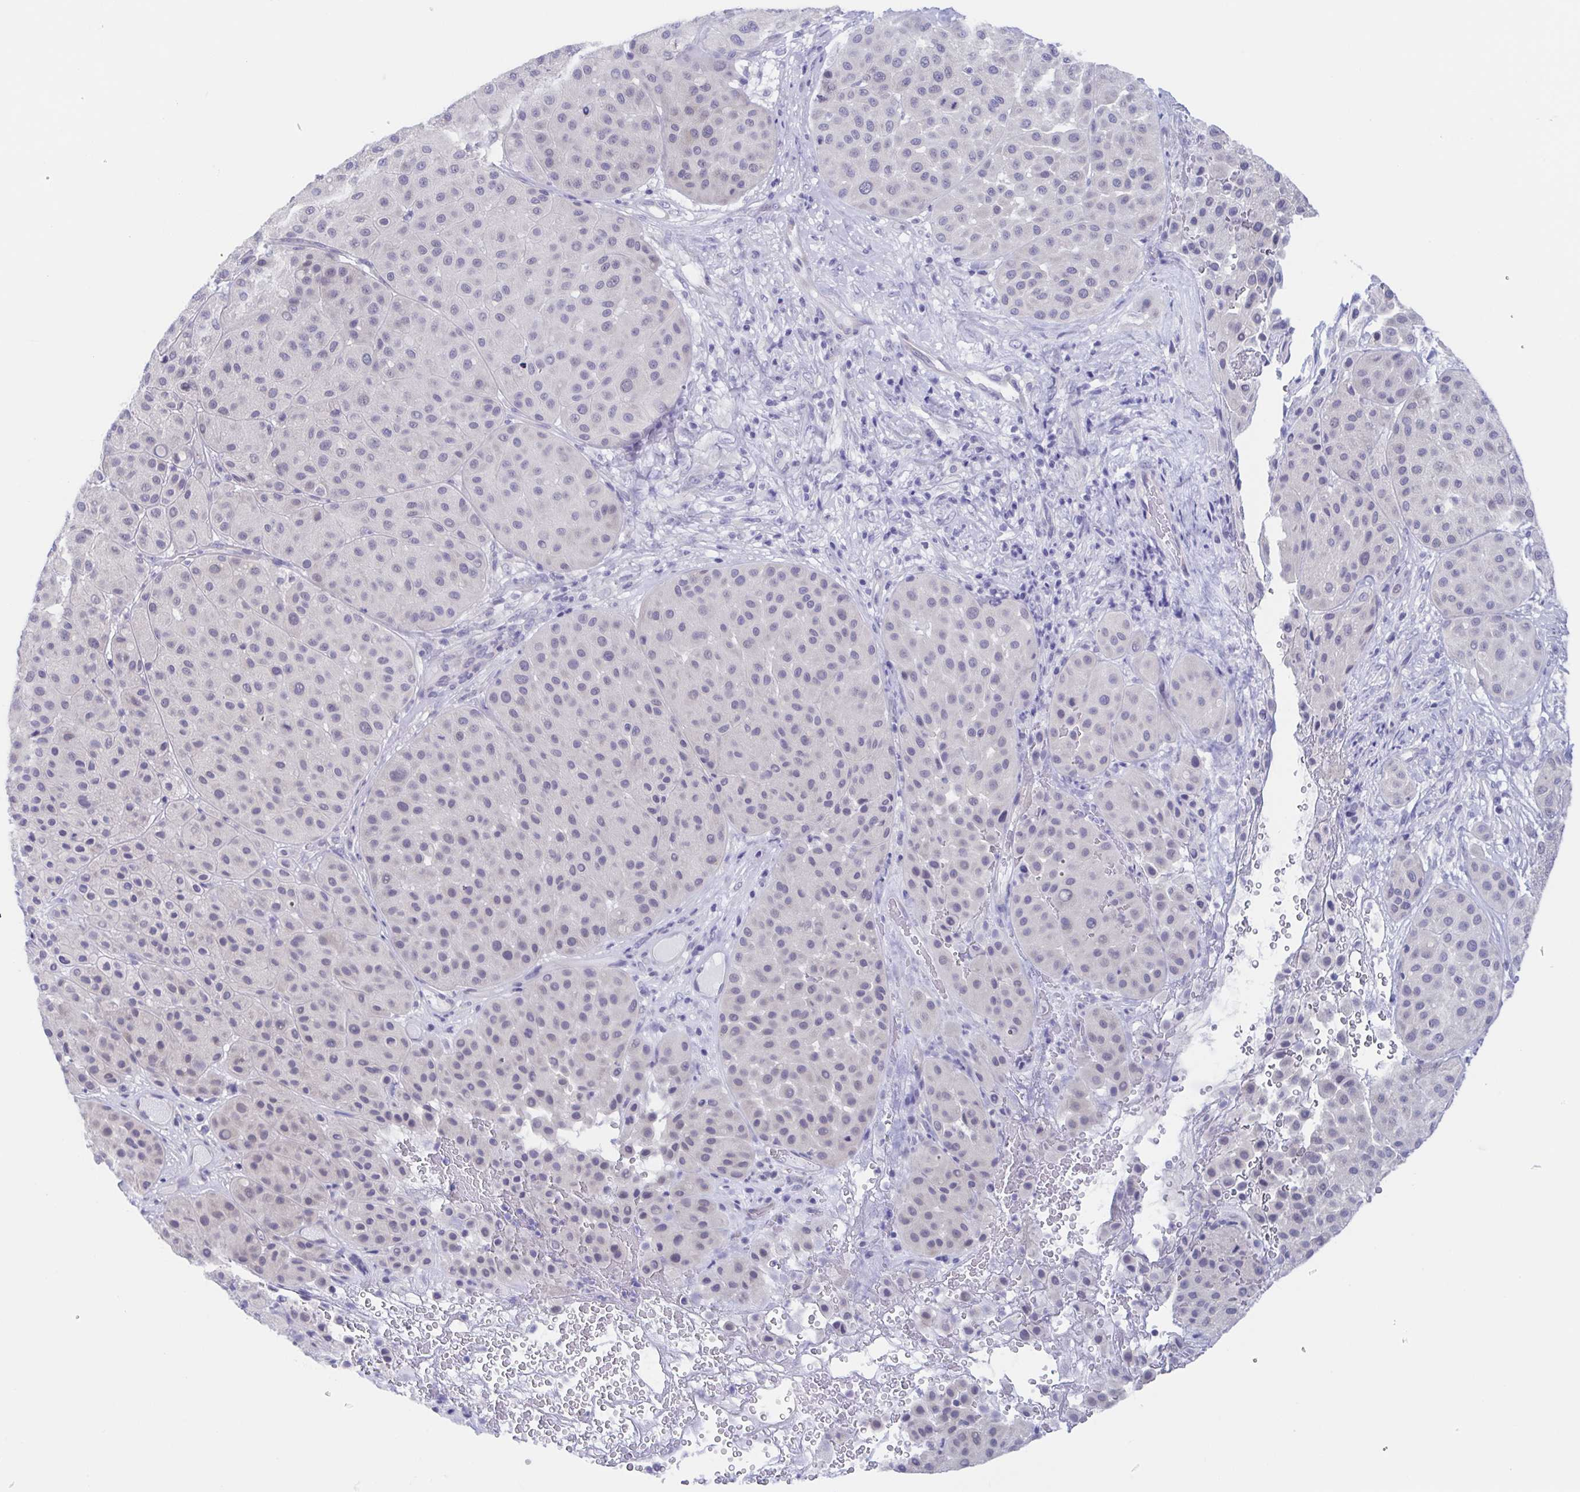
{"staining": {"intensity": "negative", "quantity": "none", "location": "none"}, "tissue": "melanoma", "cell_type": "Tumor cells", "image_type": "cancer", "snomed": [{"axis": "morphology", "description": "Malignant melanoma, Metastatic site"}, {"axis": "topography", "description": "Smooth muscle"}], "caption": "The micrograph exhibits no significant positivity in tumor cells of malignant melanoma (metastatic site). (Stains: DAB immunohistochemistry (IHC) with hematoxylin counter stain, Microscopy: brightfield microscopy at high magnification).", "gene": "TEX12", "patient": {"sex": "male", "age": 41}}